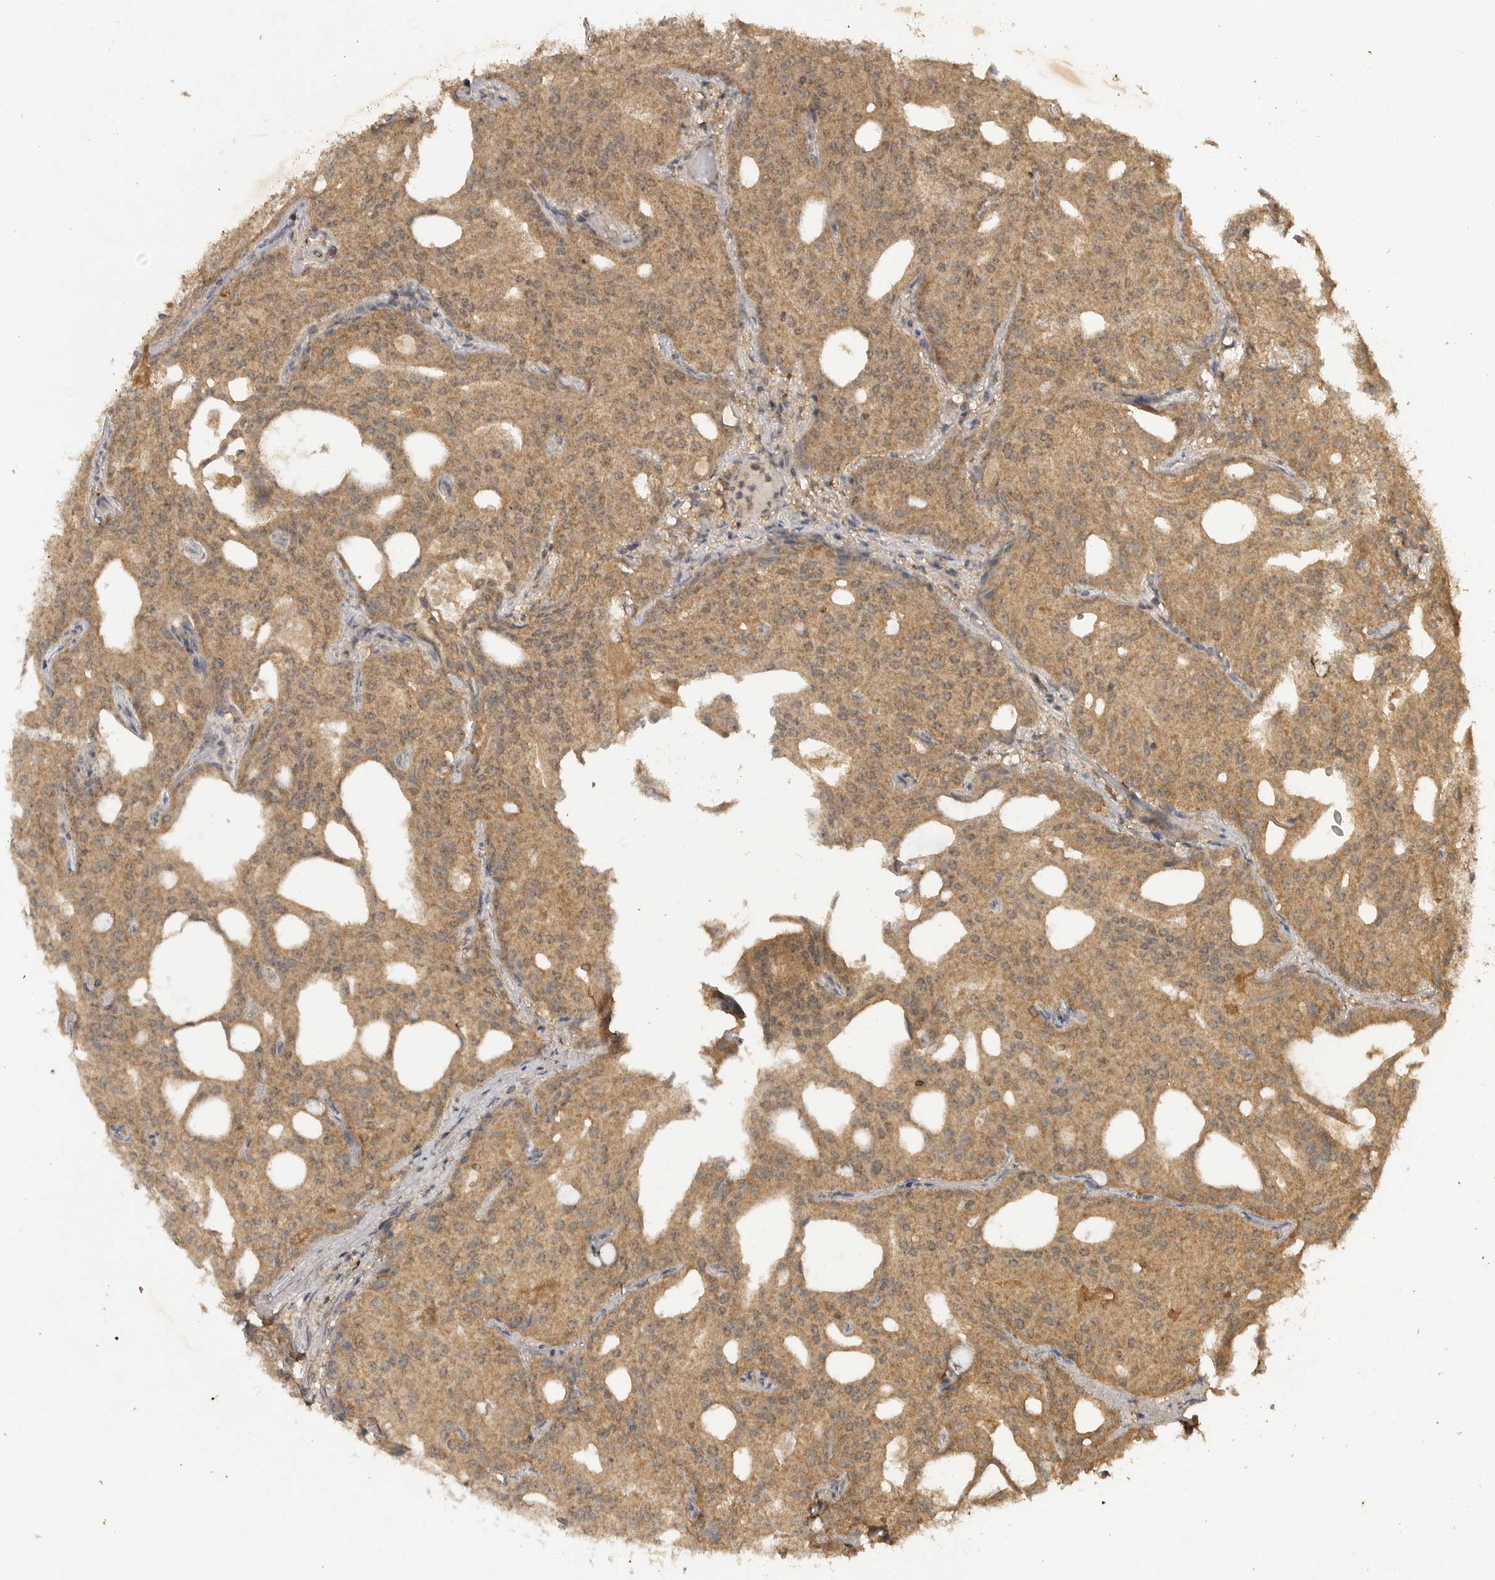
{"staining": {"intensity": "moderate", "quantity": ">75%", "location": "cytoplasmic/membranous"}, "tissue": "prostate cancer", "cell_type": "Tumor cells", "image_type": "cancer", "snomed": [{"axis": "morphology", "description": "Adenocarcinoma, Medium grade"}, {"axis": "topography", "description": "Prostate"}], "caption": "Prostate cancer tissue shows moderate cytoplasmic/membranous positivity in approximately >75% of tumor cells, visualized by immunohistochemistry. (DAB (3,3'-diaminobenzidine) IHC with brightfield microscopy, high magnification).", "gene": "ICOSLG", "patient": {"sex": "male", "age": 88}}